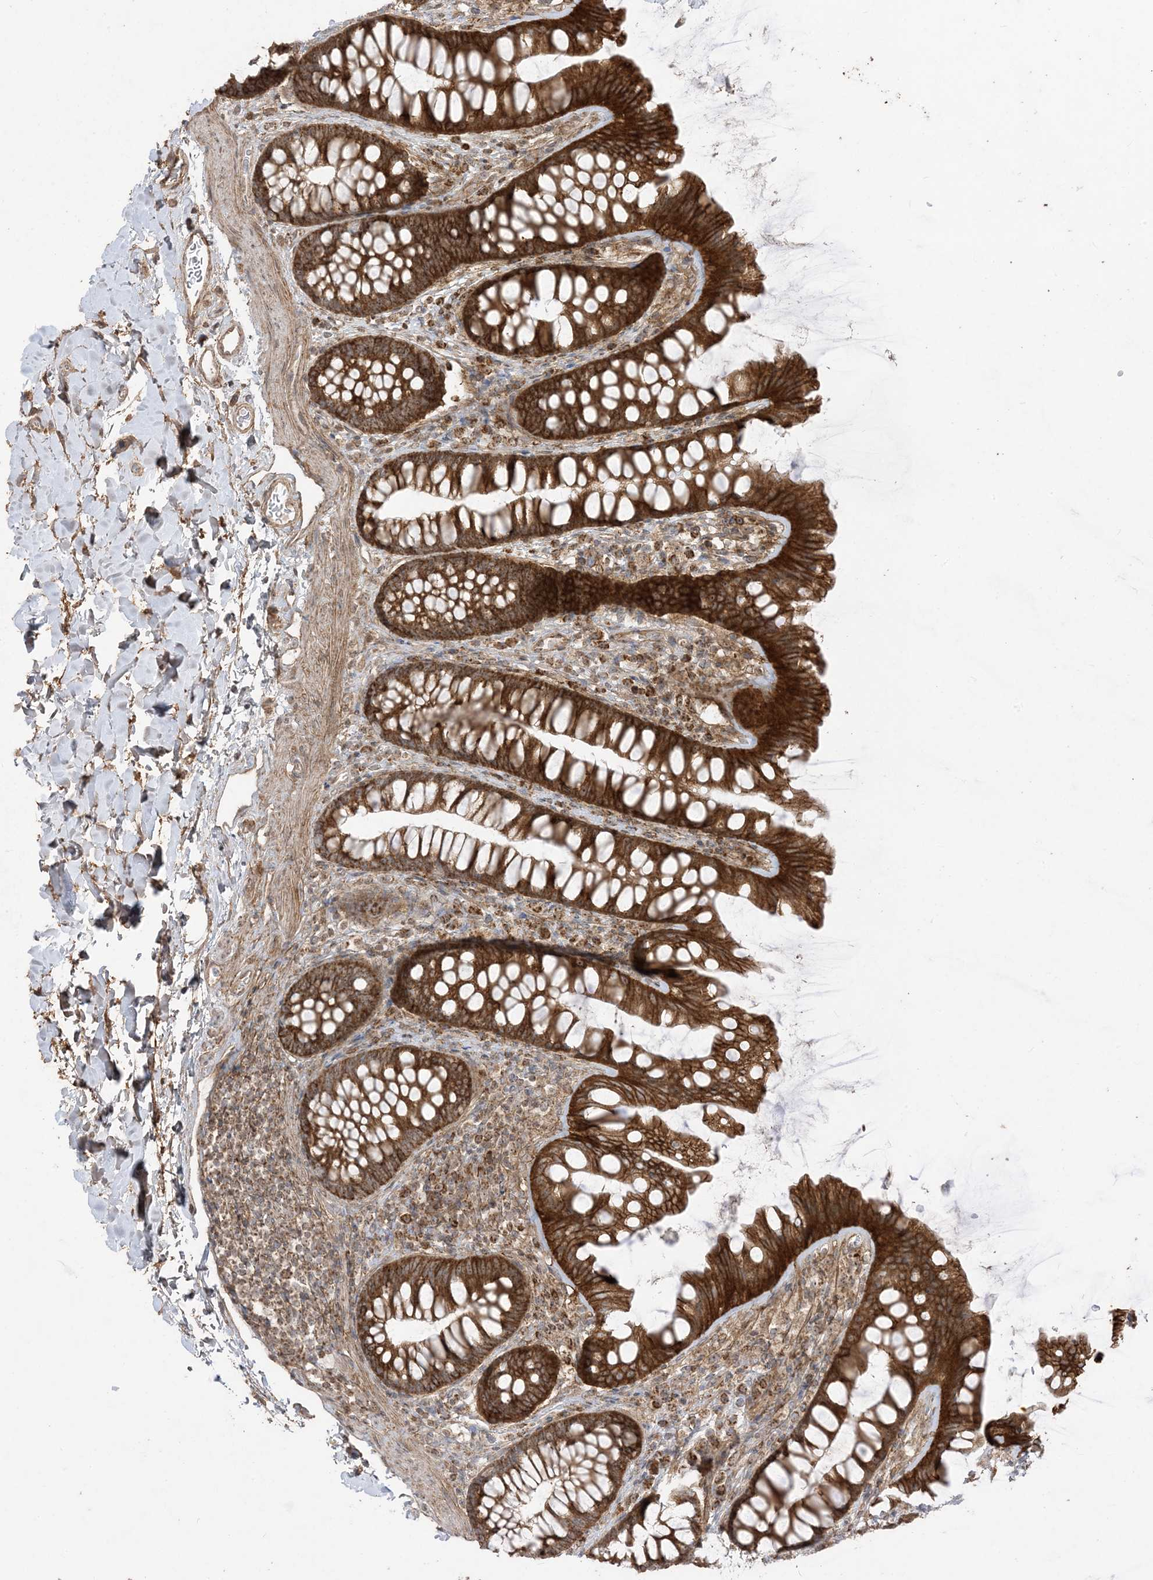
{"staining": {"intensity": "moderate", "quantity": ">75%", "location": "cytoplasmic/membranous"}, "tissue": "colon", "cell_type": "Endothelial cells", "image_type": "normal", "snomed": [{"axis": "morphology", "description": "Normal tissue, NOS"}, {"axis": "topography", "description": "Colon"}], "caption": "Moderate cytoplasmic/membranous expression for a protein is present in about >75% of endothelial cells of normal colon using IHC.", "gene": "SIRT3", "patient": {"sex": "female", "age": 62}}